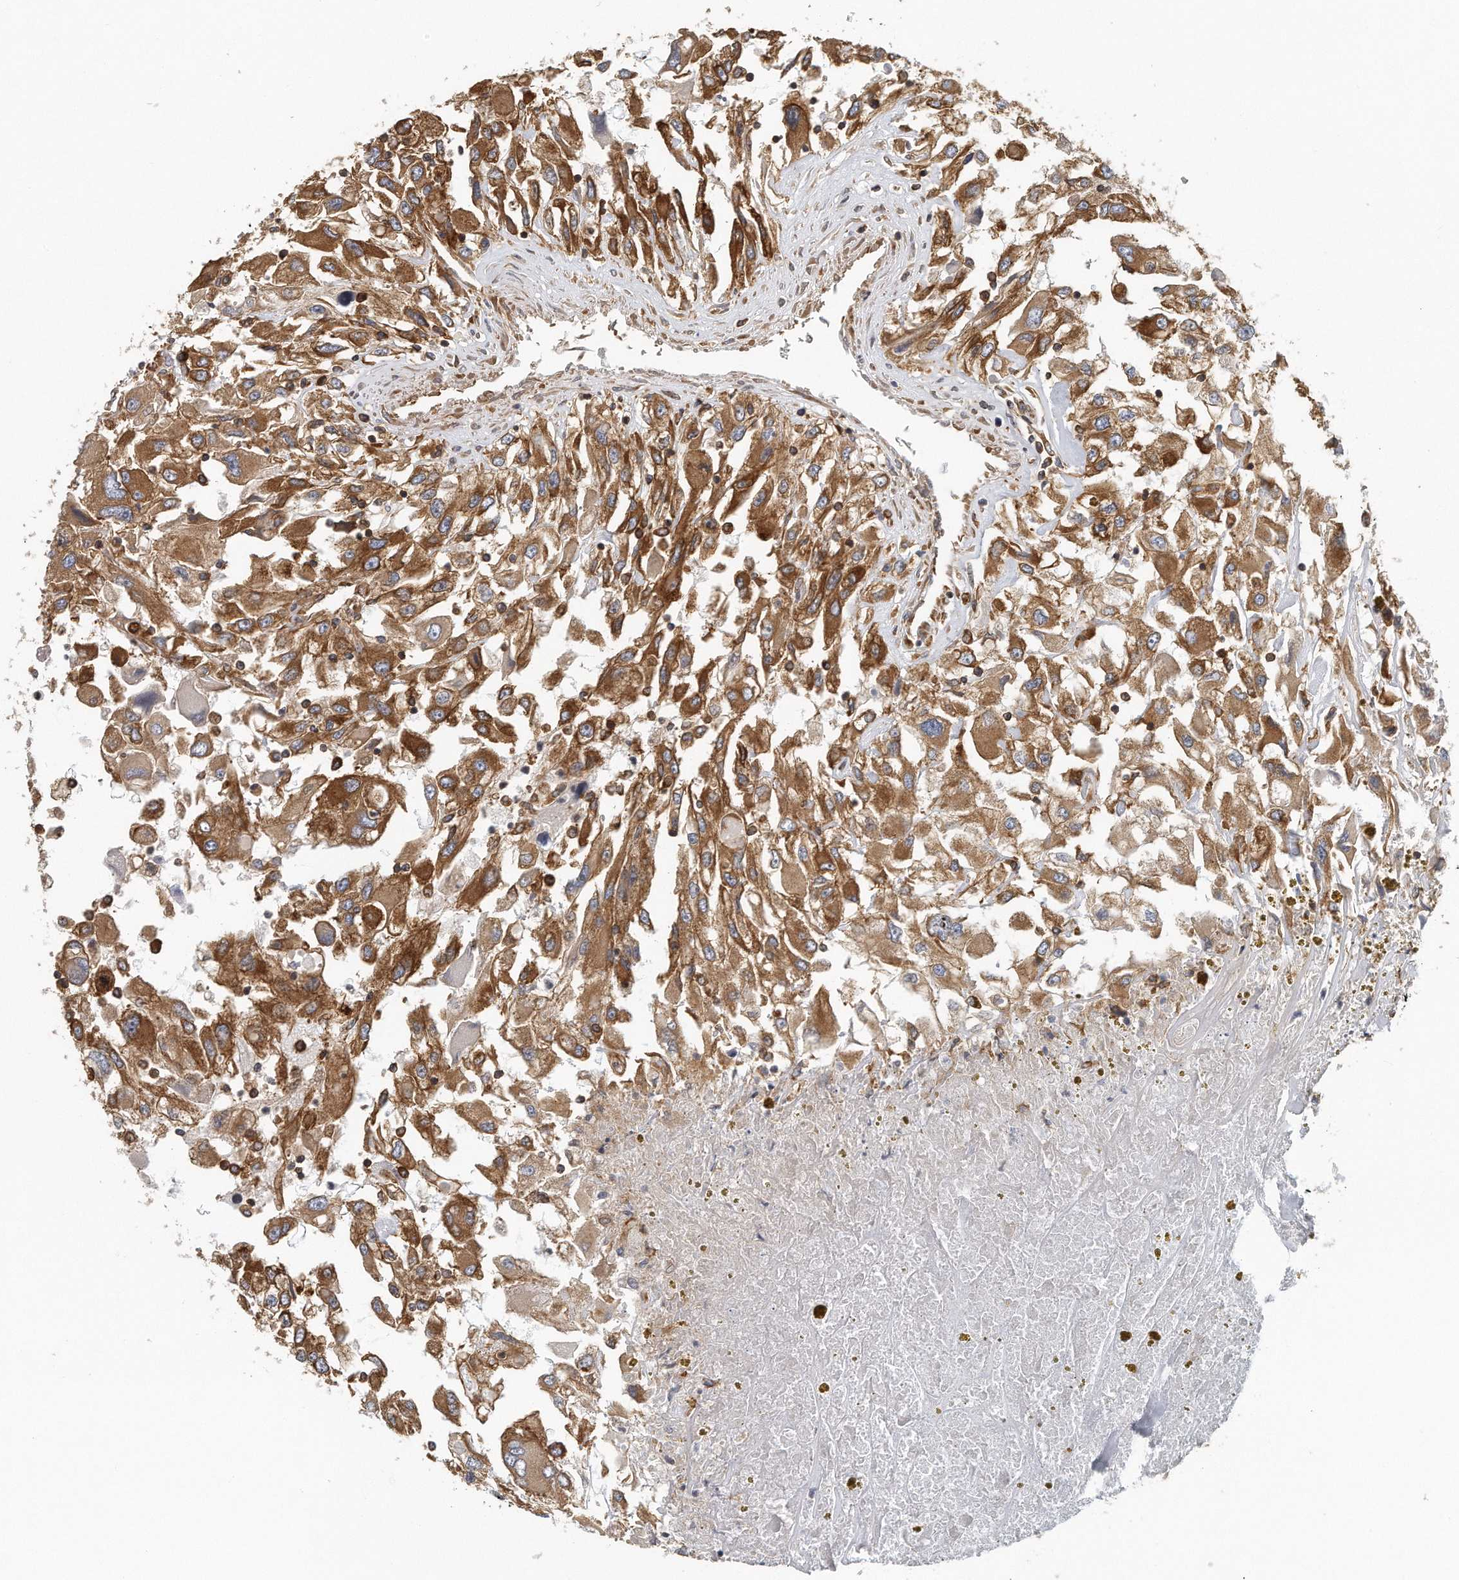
{"staining": {"intensity": "strong", "quantity": ">75%", "location": "cytoplasmic/membranous"}, "tissue": "renal cancer", "cell_type": "Tumor cells", "image_type": "cancer", "snomed": [{"axis": "morphology", "description": "Adenocarcinoma, NOS"}, {"axis": "topography", "description": "Kidney"}], "caption": "Renal adenocarcinoma was stained to show a protein in brown. There is high levels of strong cytoplasmic/membranous expression in approximately >75% of tumor cells.", "gene": "EIF3I", "patient": {"sex": "female", "age": 52}}